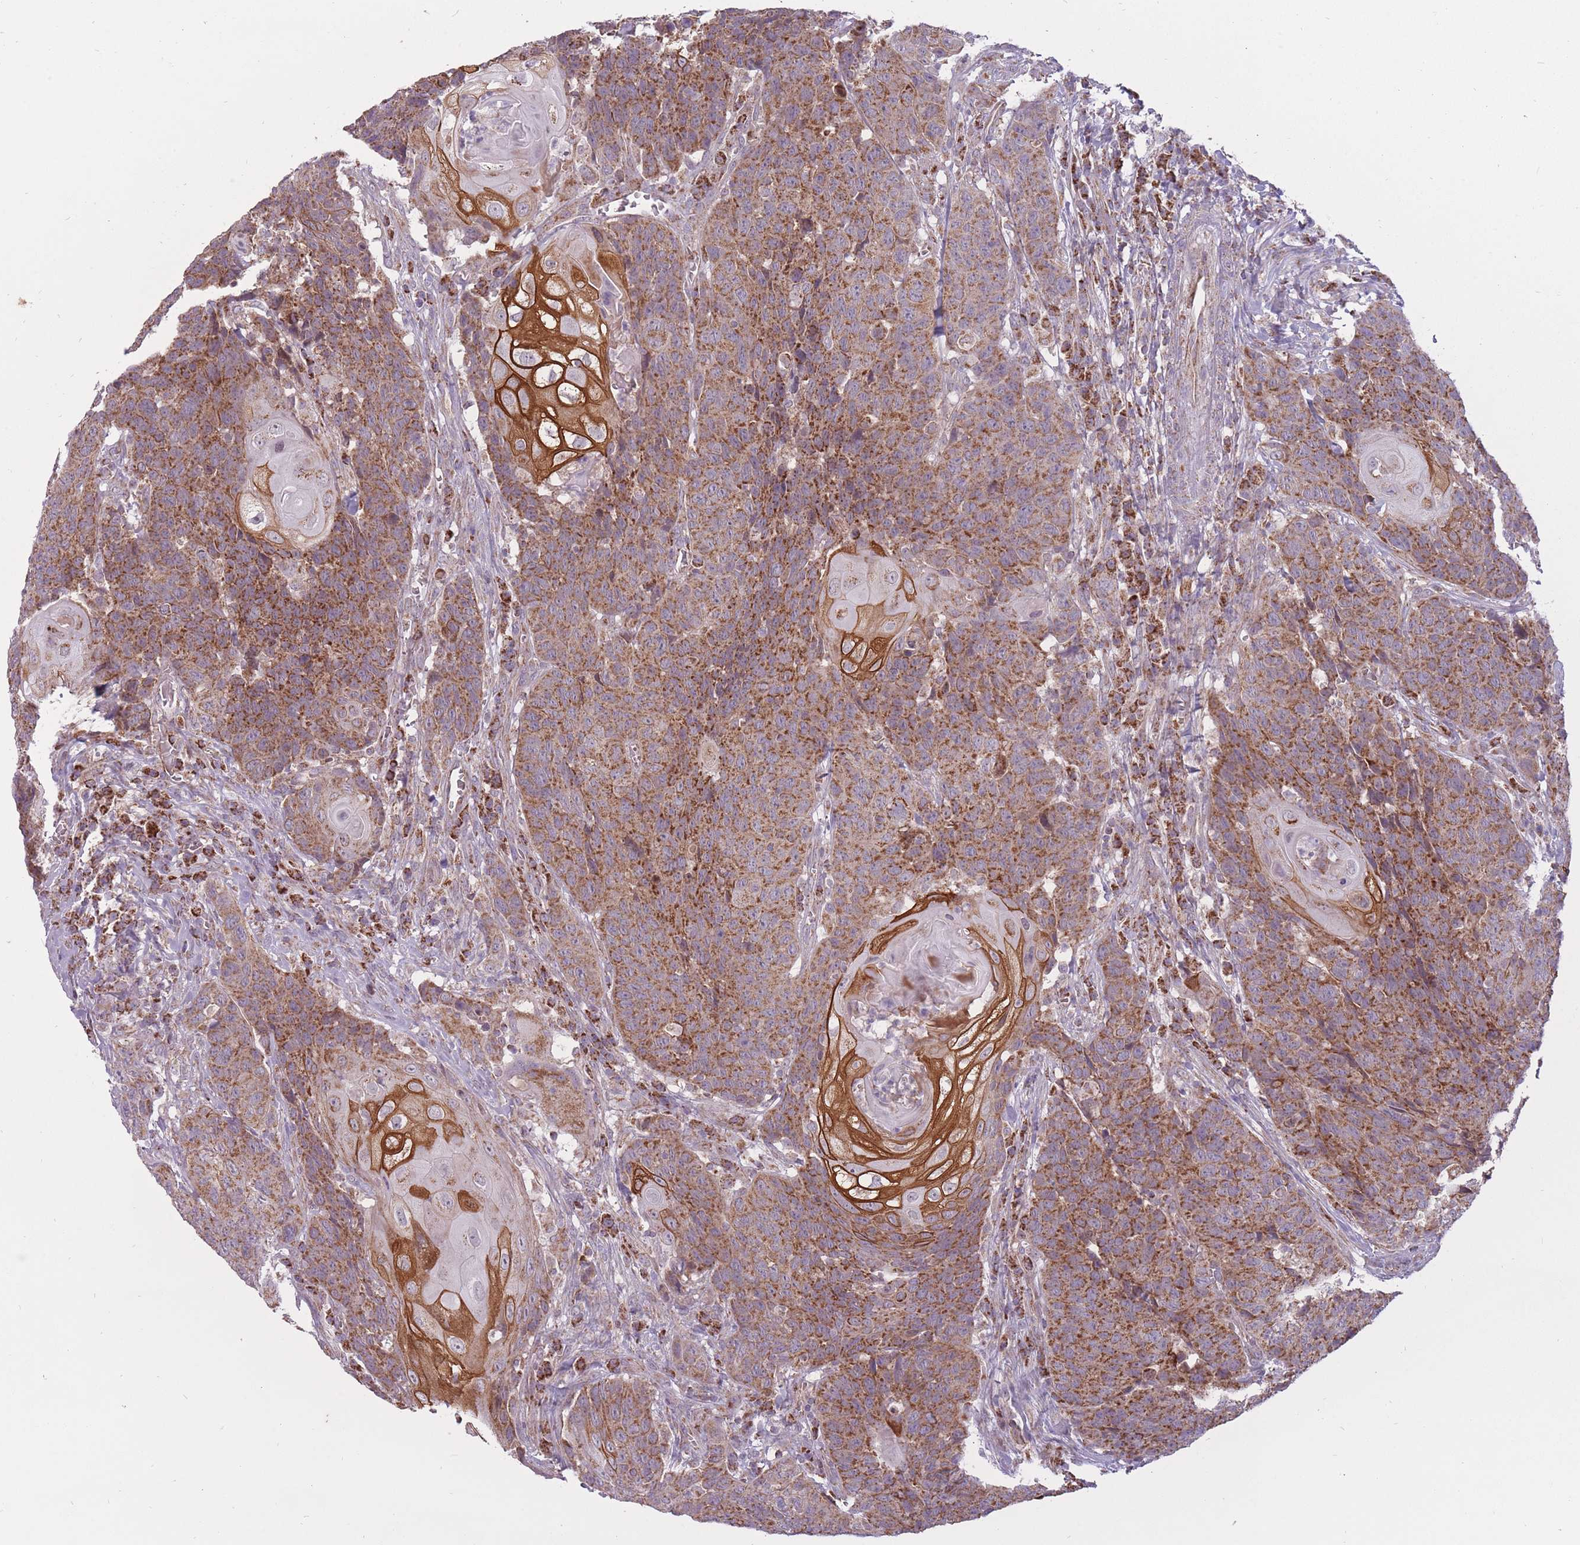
{"staining": {"intensity": "moderate", "quantity": ">75%", "location": "cytoplasmic/membranous"}, "tissue": "head and neck cancer", "cell_type": "Tumor cells", "image_type": "cancer", "snomed": [{"axis": "morphology", "description": "Squamous cell carcinoma, NOS"}, {"axis": "topography", "description": "Head-Neck"}], "caption": "A high-resolution image shows immunohistochemistry (IHC) staining of squamous cell carcinoma (head and neck), which exhibits moderate cytoplasmic/membranous positivity in about >75% of tumor cells. The staining was performed using DAB (3,3'-diaminobenzidine) to visualize the protein expression in brown, while the nuclei were stained in blue with hematoxylin (Magnification: 20x).", "gene": "LIN7C", "patient": {"sex": "male", "age": 66}}